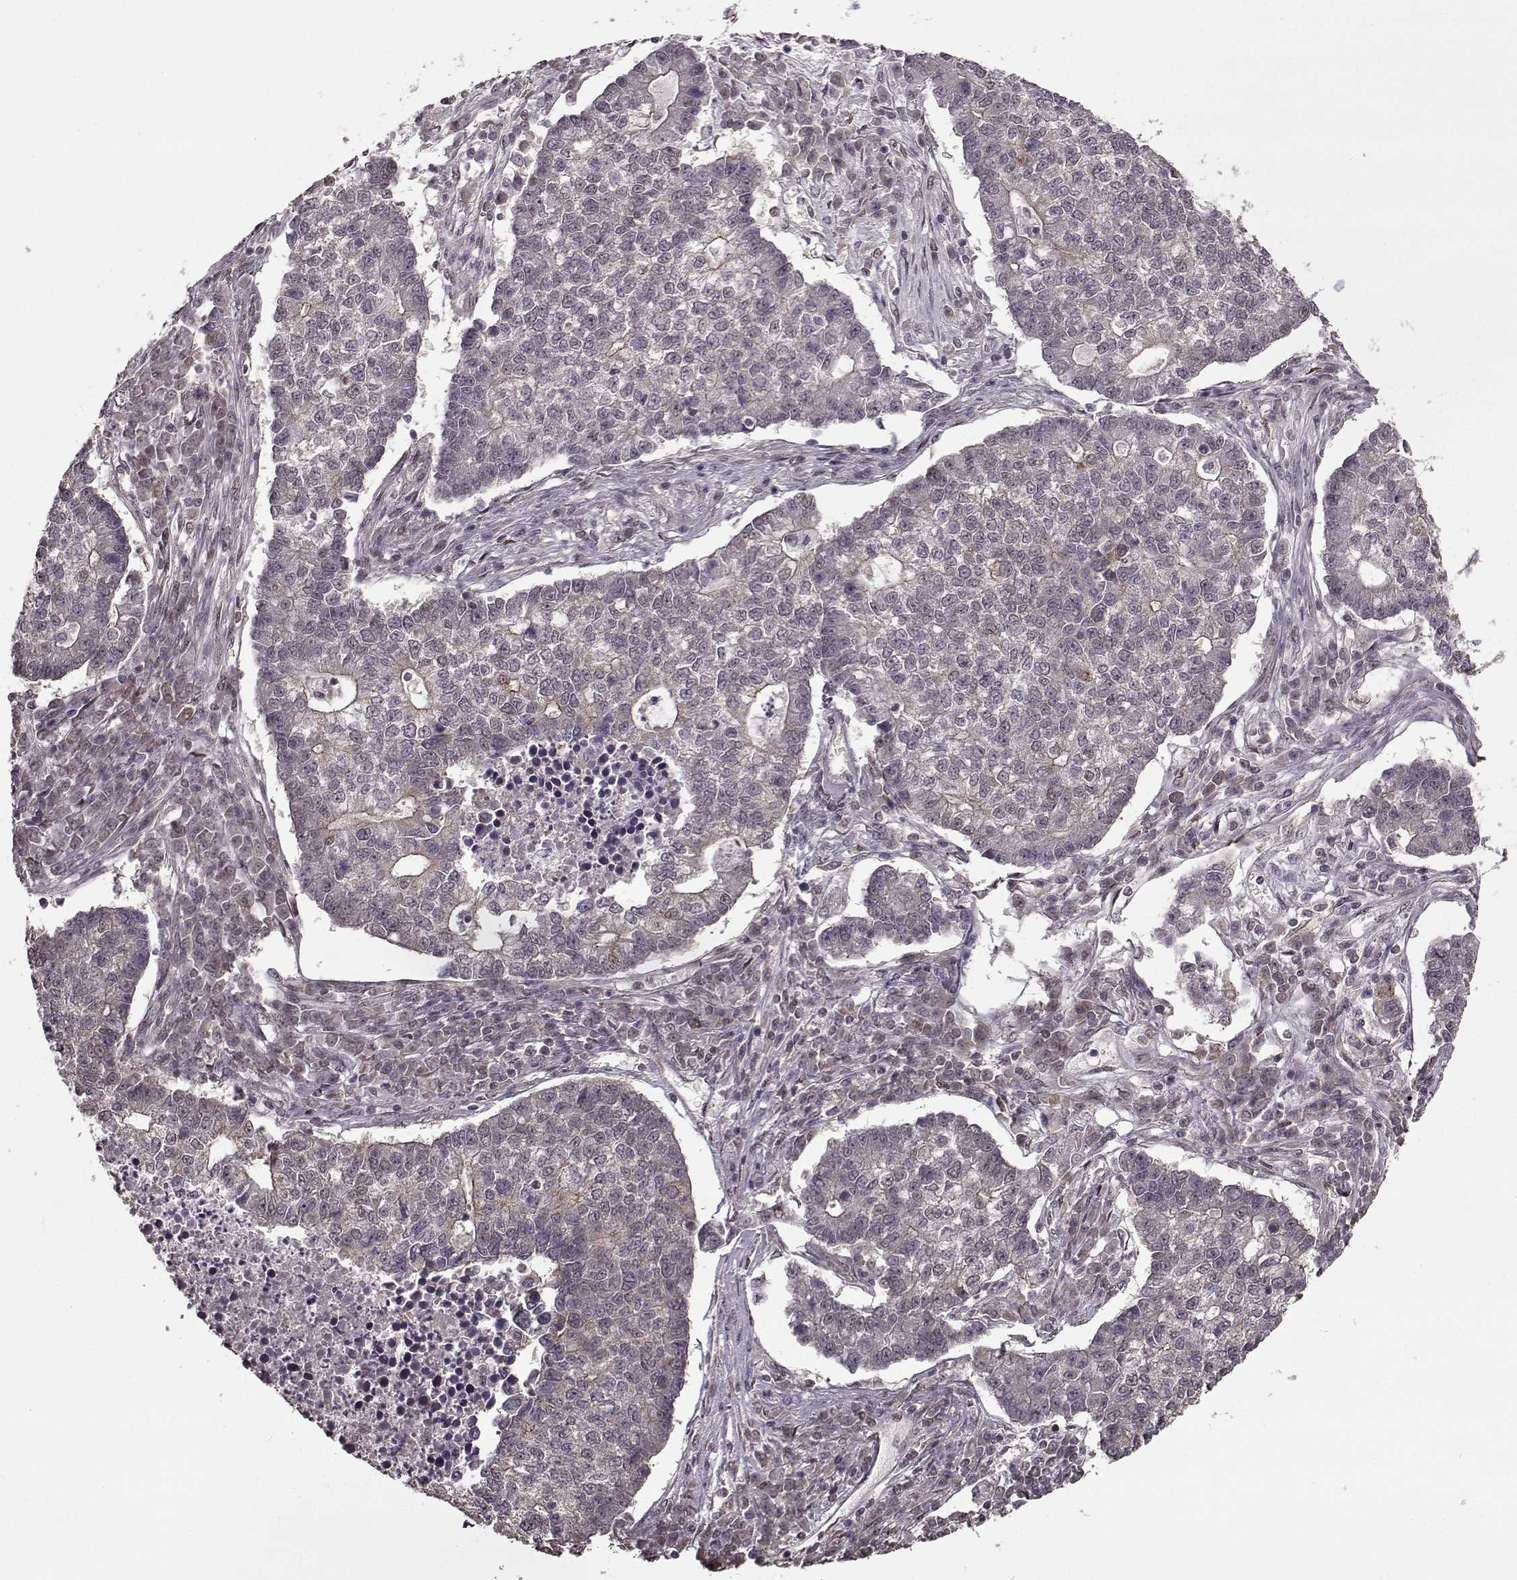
{"staining": {"intensity": "weak", "quantity": "<25%", "location": "cytoplasmic/membranous"}, "tissue": "lung cancer", "cell_type": "Tumor cells", "image_type": "cancer", "snomed": [{"axis": "morphology", "description": "Adenocarcinoma, NOS"}, {"axis": "topography", "description": "Lung"}], "caption": "The image demonstrates no staining of tumor cells in adenocarcinoma (lung).", "gene": "FTO", "patient": {"sex": "male", "age": 57}}